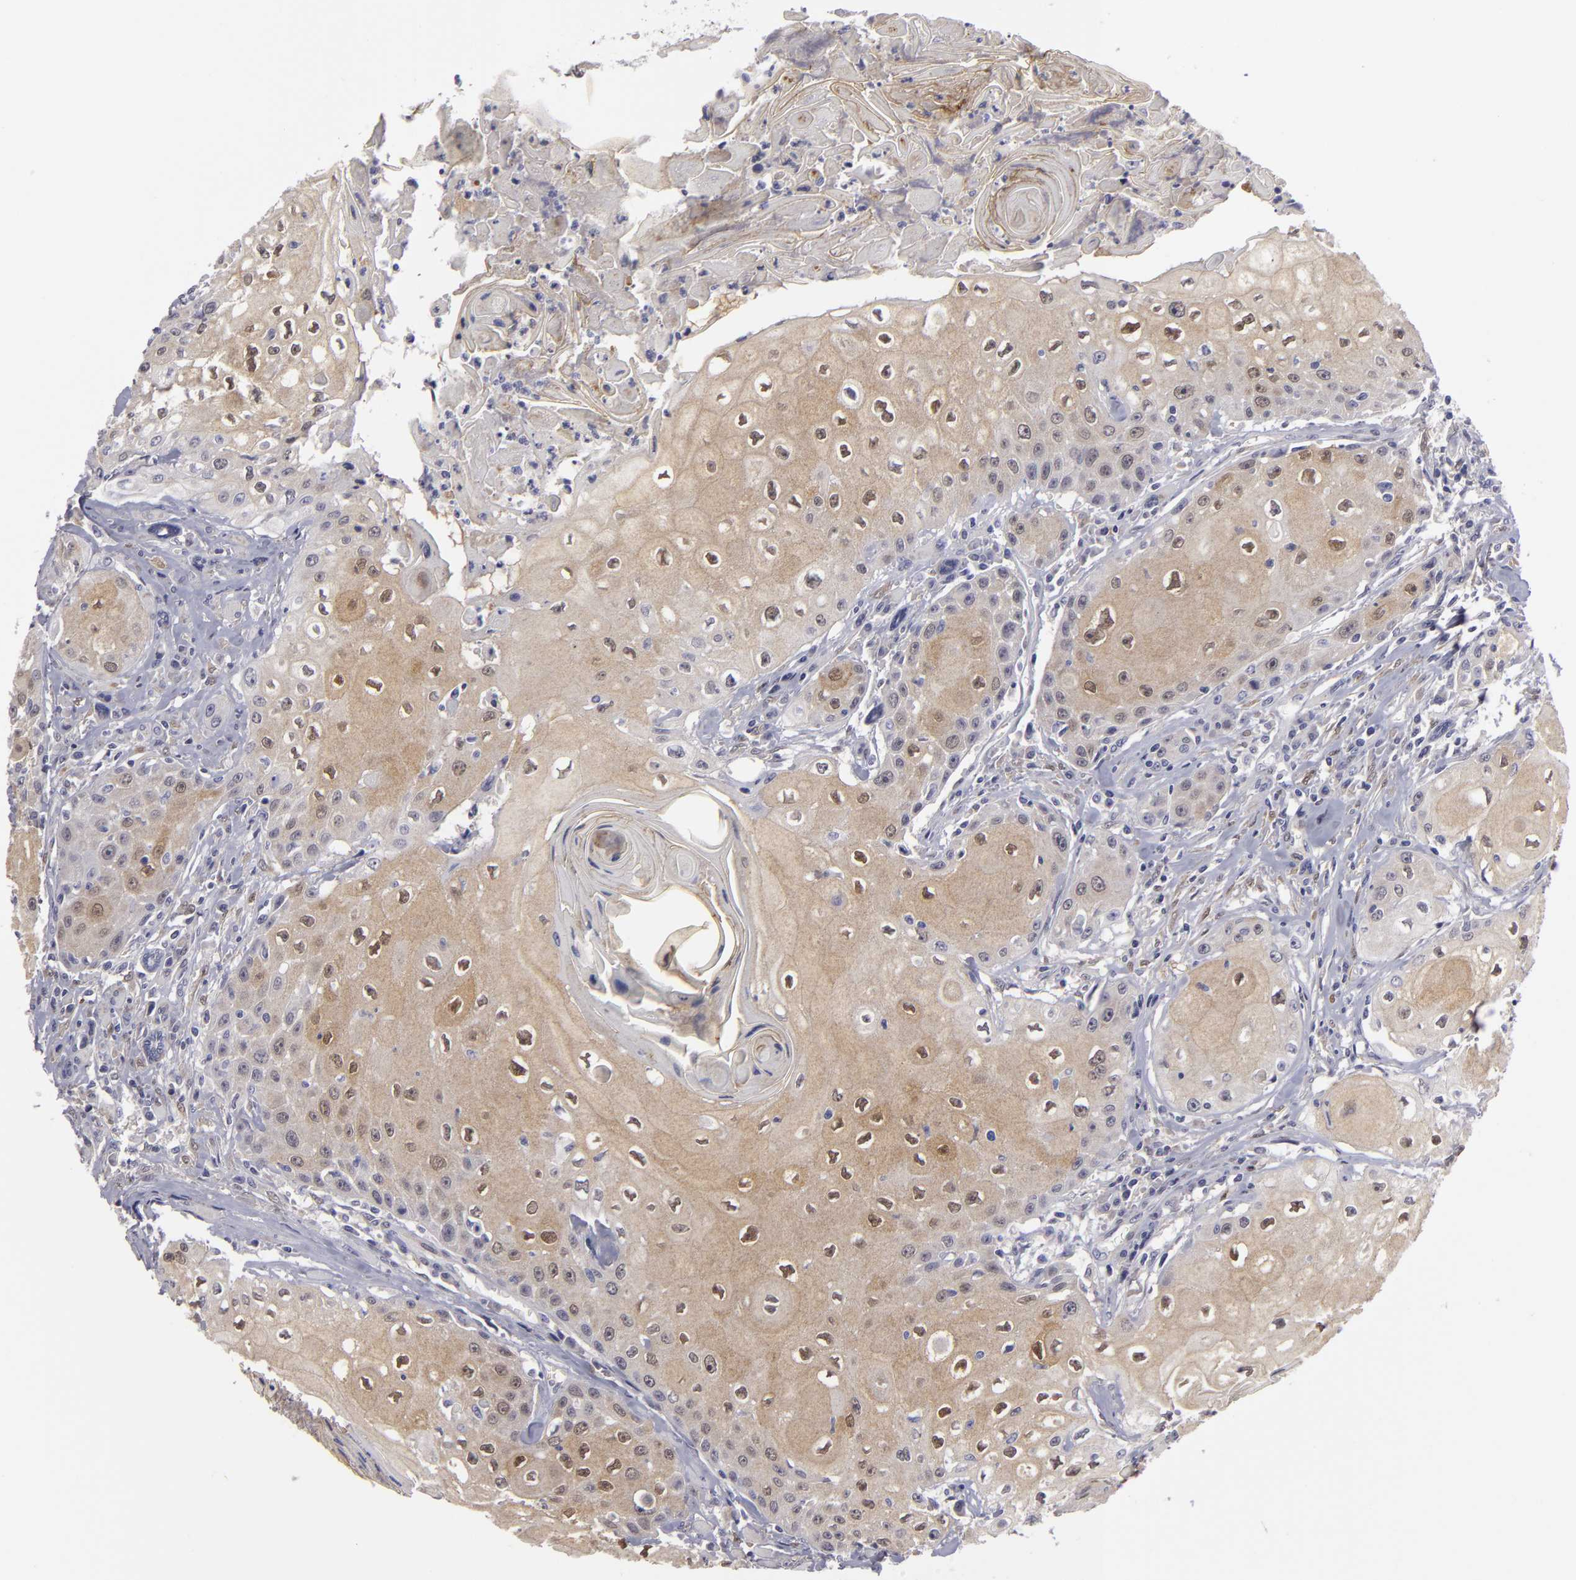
{"staining": {"intensity": "moderate", "quantity": ">75%", "location": "cytoplasmic/membranous,nuclear"}, "tissue": "head and neck cancer", "cell_type": "Tumor cells", "image_type": "cancer", "snomed": [{"axis": "morphology", "description": "Squamous cell carcinoma, NOS"}, {"axis": "topography", "description": "Oral tissue"}, {"axis": "topography", "description": "Head-Neck"}], "caption": "Immunohistochemical staining of head and neck cancer (squamous cell carcinoma) demonstrates medium levels of moderate cytoplasmic/membranous and nuclear protein staining in approximately >75% of tumor cells.", "gene": "EFS", "patient": {"sex": "female", "age": 82}}